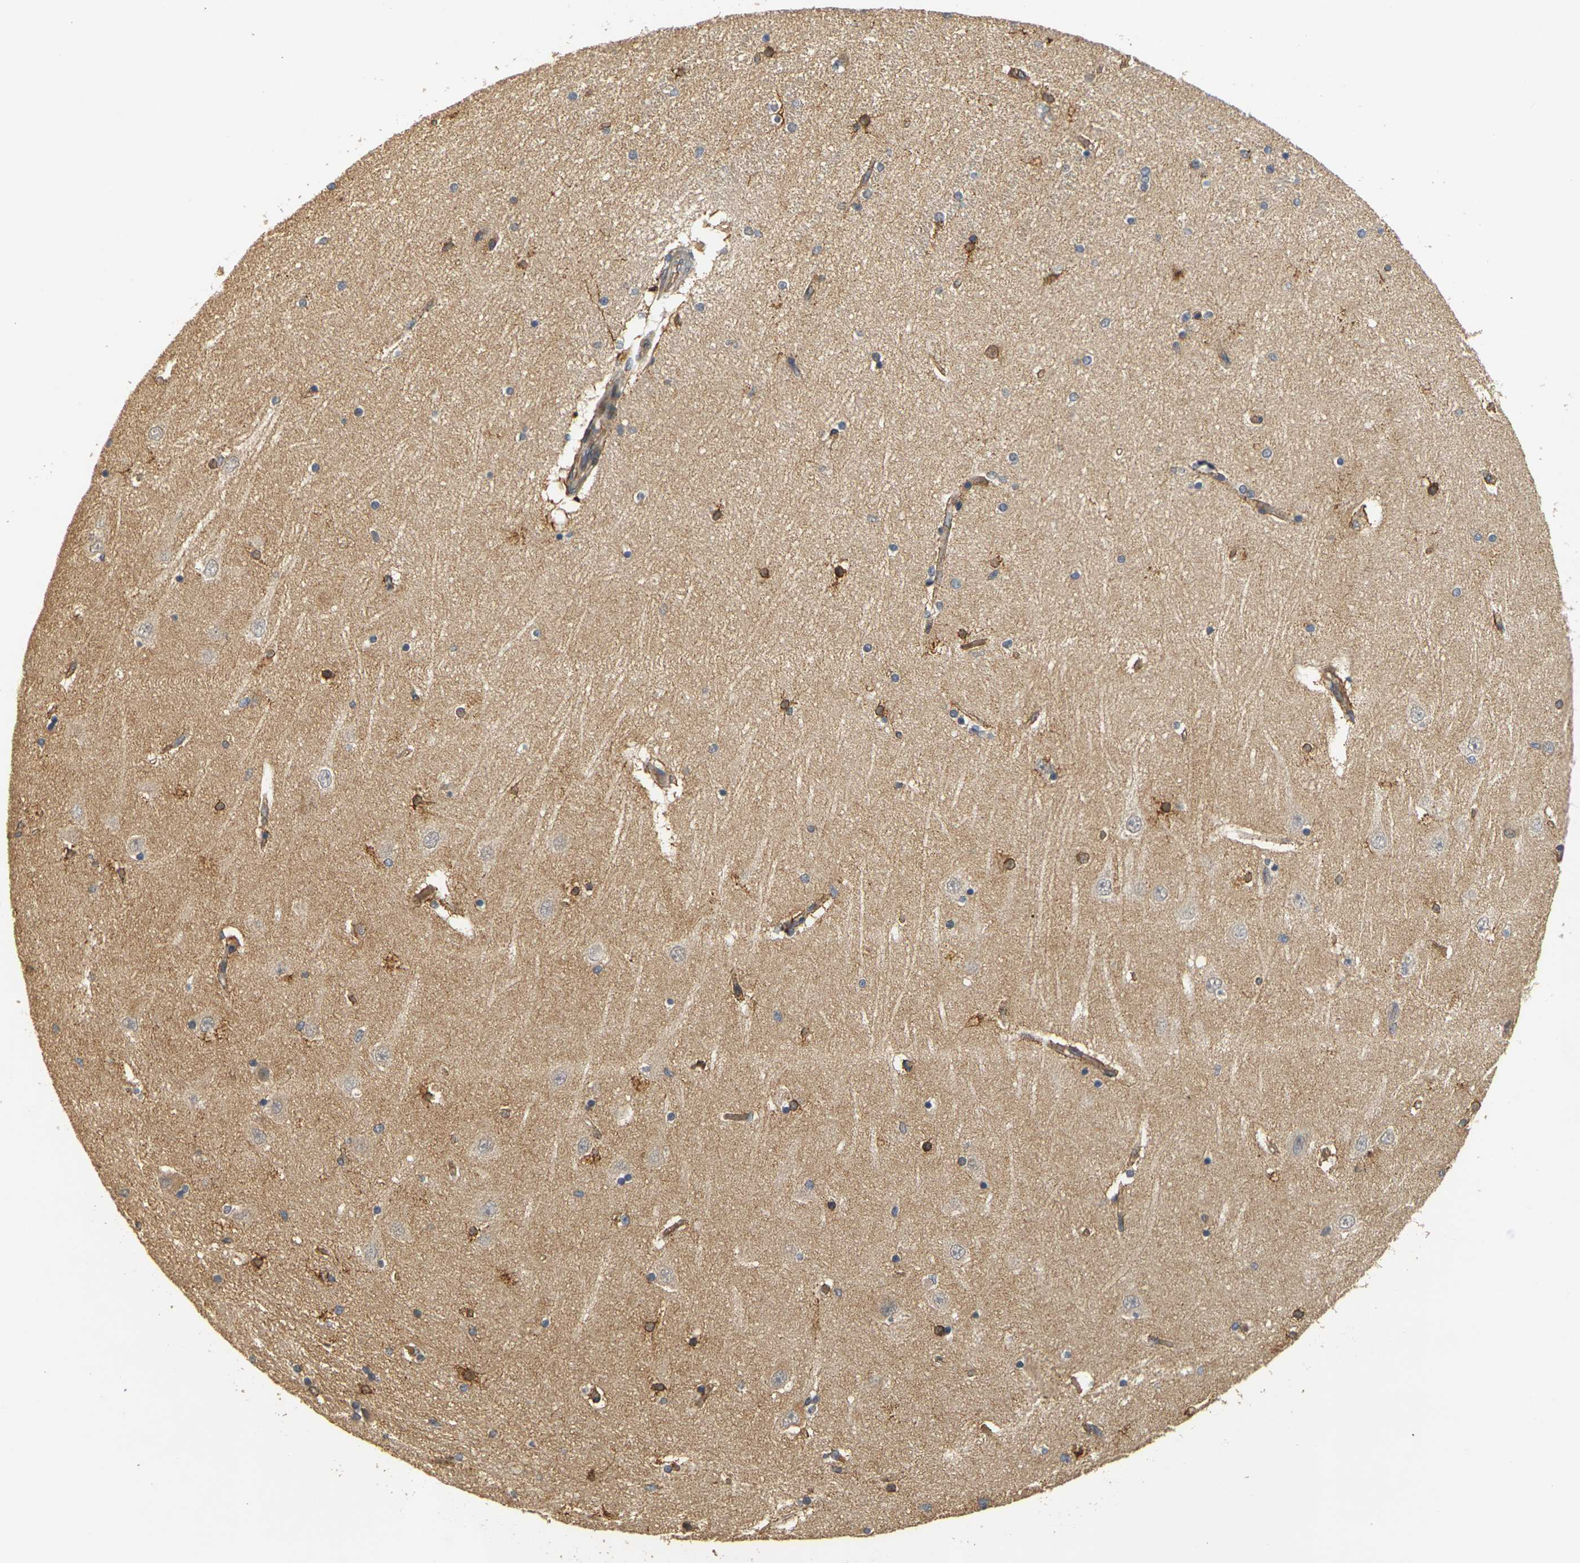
{"staining": {"intensity": "moderate", "quantity": "25%-75%", "location": "cytoplasmic/membranous"}, "tissue": "hippocampus", "cell_type": "Glial cells", "image_type": "normal", "snomed": [{"axis": "morphology", "description": "Normal tissue, NOS"}, {"axis": "topography", "description": "Hippocampus"}], "caption": "Immunohistochemical staining of unremarkable hippocampus displays 25%-75% levels of moderate cytoplasmic/membranous protein positivity in about 25%-75% of glial cells. The staining was performed using DAB to visualize the protein expression in brown, while the nuclei were stained in blue with hematoxylin (Magnification: 20x).", "gene": "MEGF9", "patient": {"sex": "female", "age": 54}}